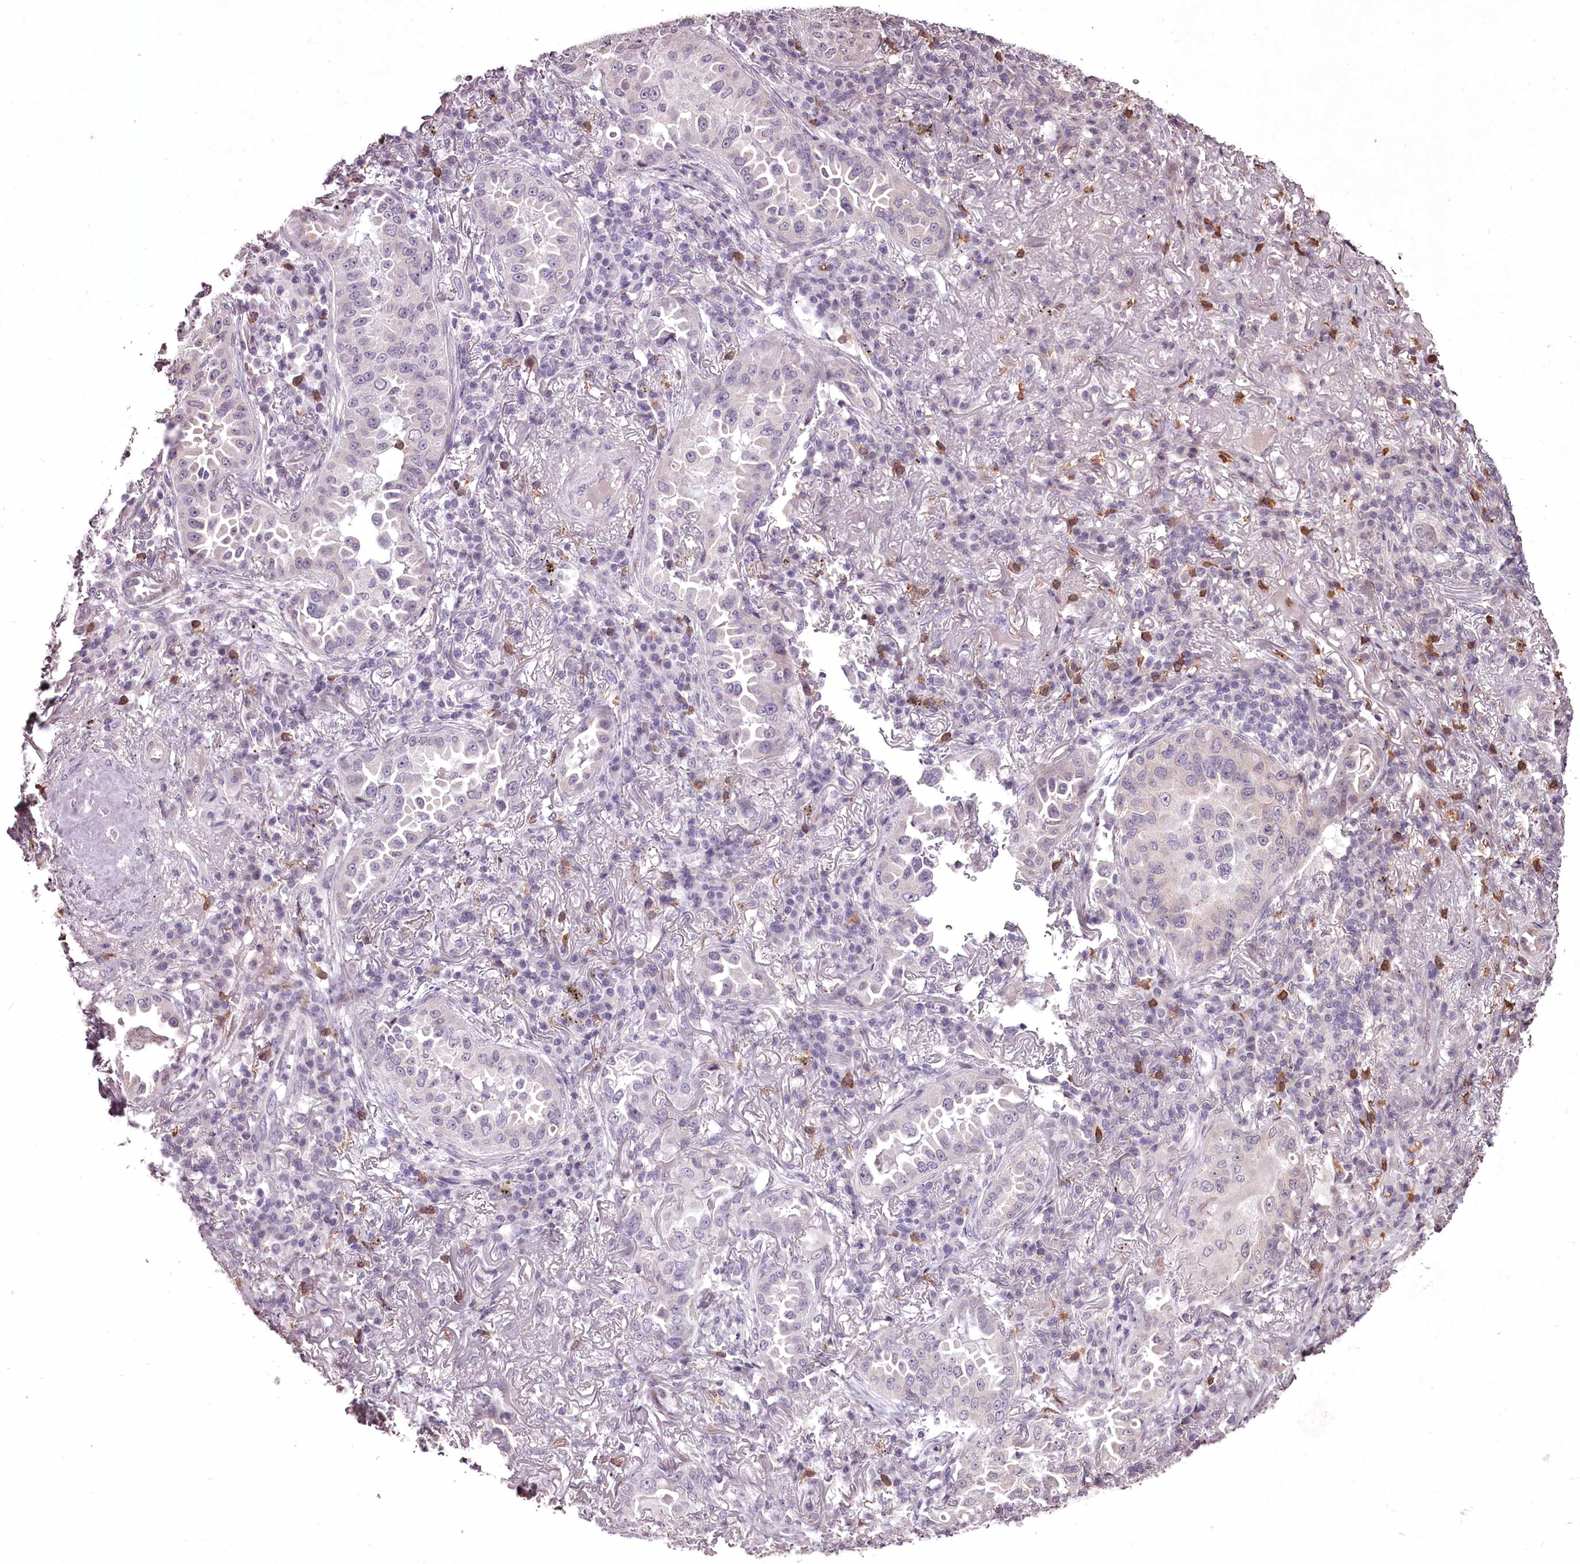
{"staining": {"intensity": "negative", "quantity": "none", "location": "none"}, "tissue": "lung cancer", "cell_type": "Tumor cells", "image_type": "cancer", "snomed": [{"axis": "morphology", "description": "Adenocarcinoma, NOS"}, {"axis": "topography", "description": "Lung"}], "caption": "High magnification brightfield microscopy of lung cancer stained with DAB (3,3'-diaminobenzidine) (brown) and counterstained with hematoxylin (blue): tumor cells show no significant staining.", "gene": "ADRA1D", "patient": {"sex": "female", "age": 69}}